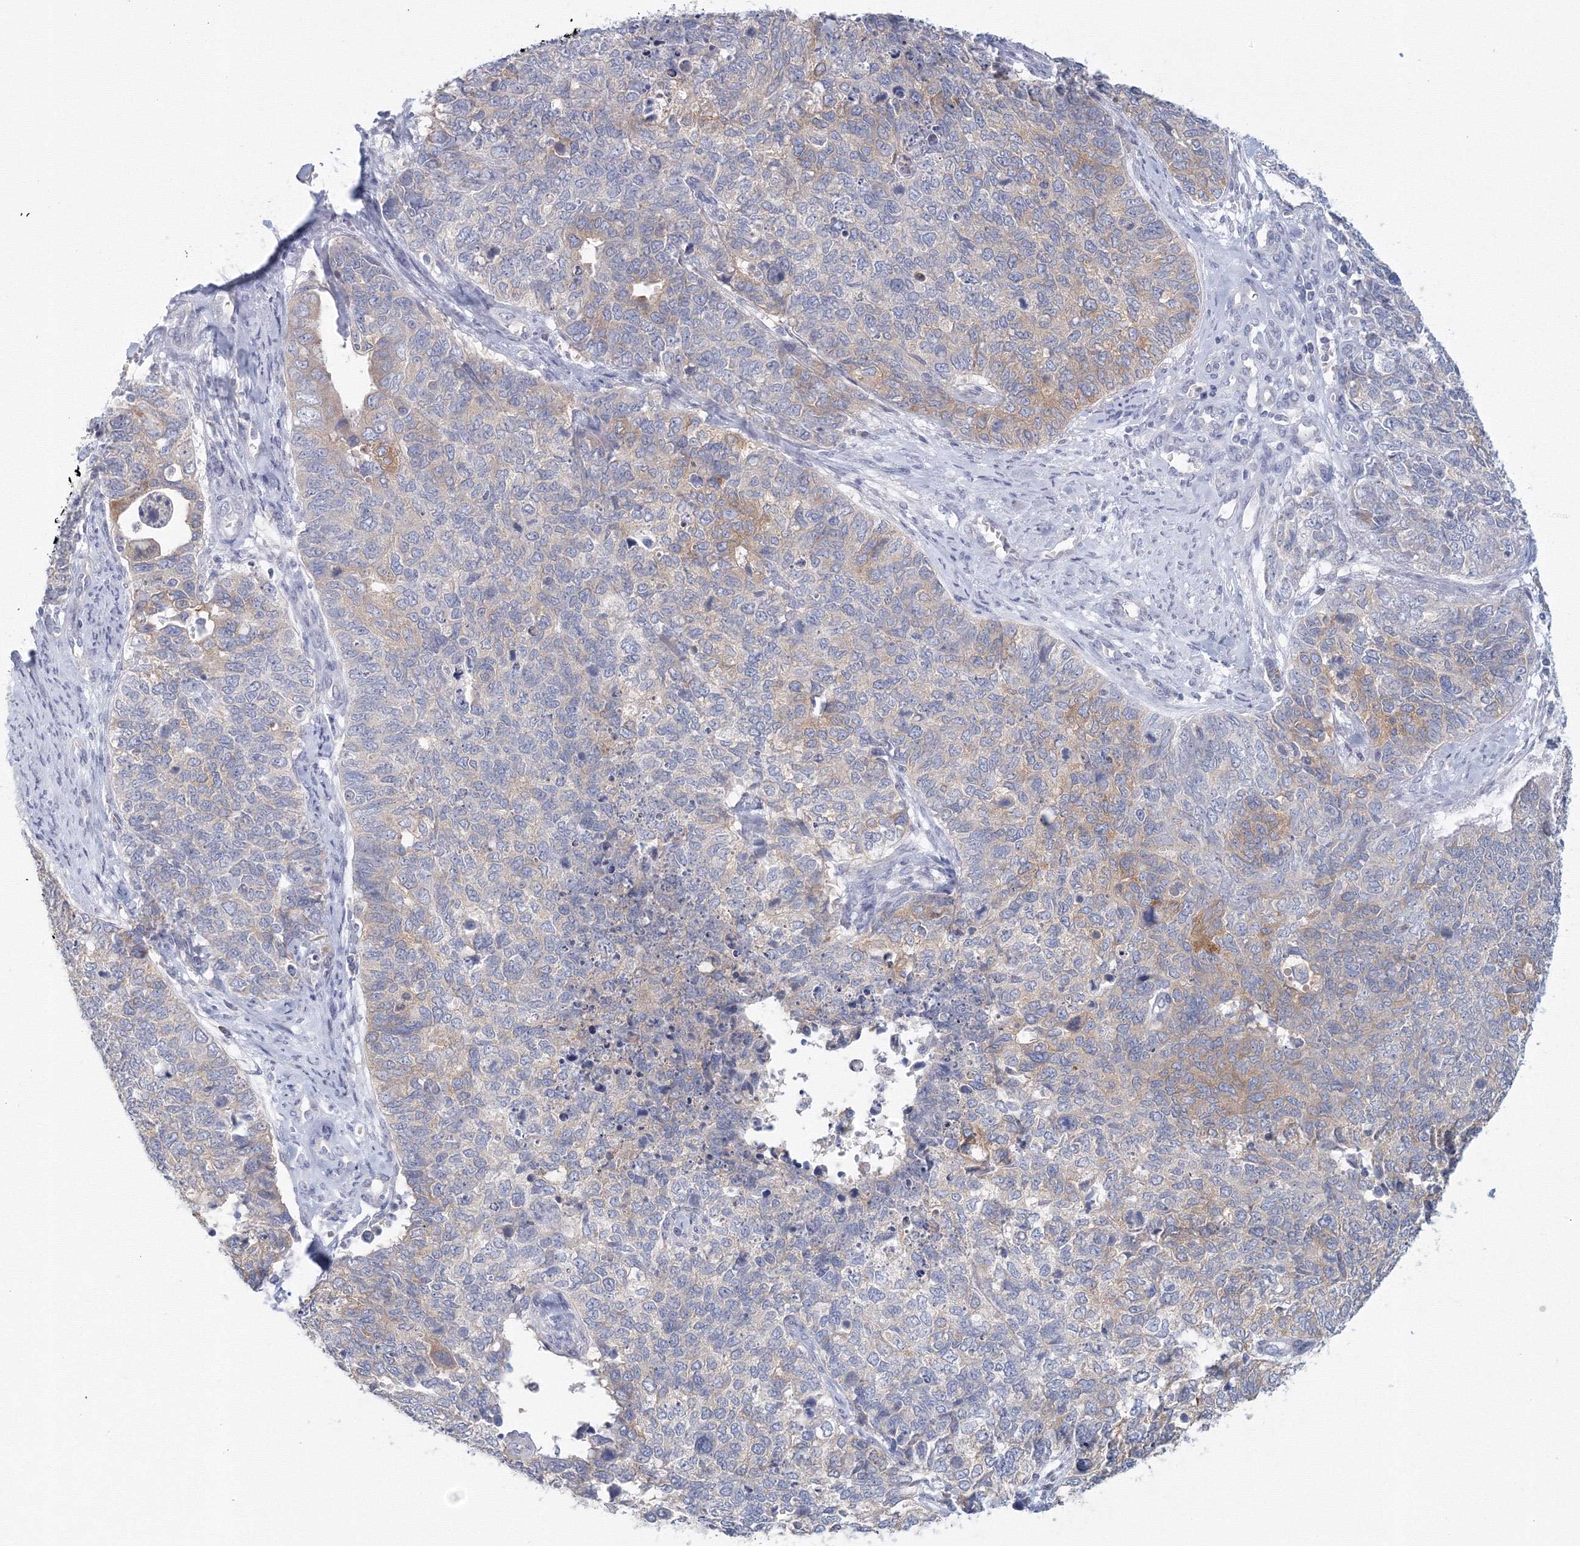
{"staining": {"intensity": "weak", "quantity": "<25%", "location": "cytoplasmic/membranous"}, "tissue": "cervical cancer", "cell_type": "Tumor cells", "image_type": "cancer", "snomed": [{"axis": "morphology", "description": "Squamous cell carcinoma, NOS"}, {"axis": "topography", "description": "Cervix"}], "caption": "An IHC photomicrograph of cervical cancer is shown. There is no staining in tumor cells of cervical cancer. The staining was performed using DAB to visualize the protein expression in brown, while the nuclei were stained in blue with hematoxylin (Magnification: 20x).", "gene": "TACC2", "patient": {"sex": "female", "age": 63}}